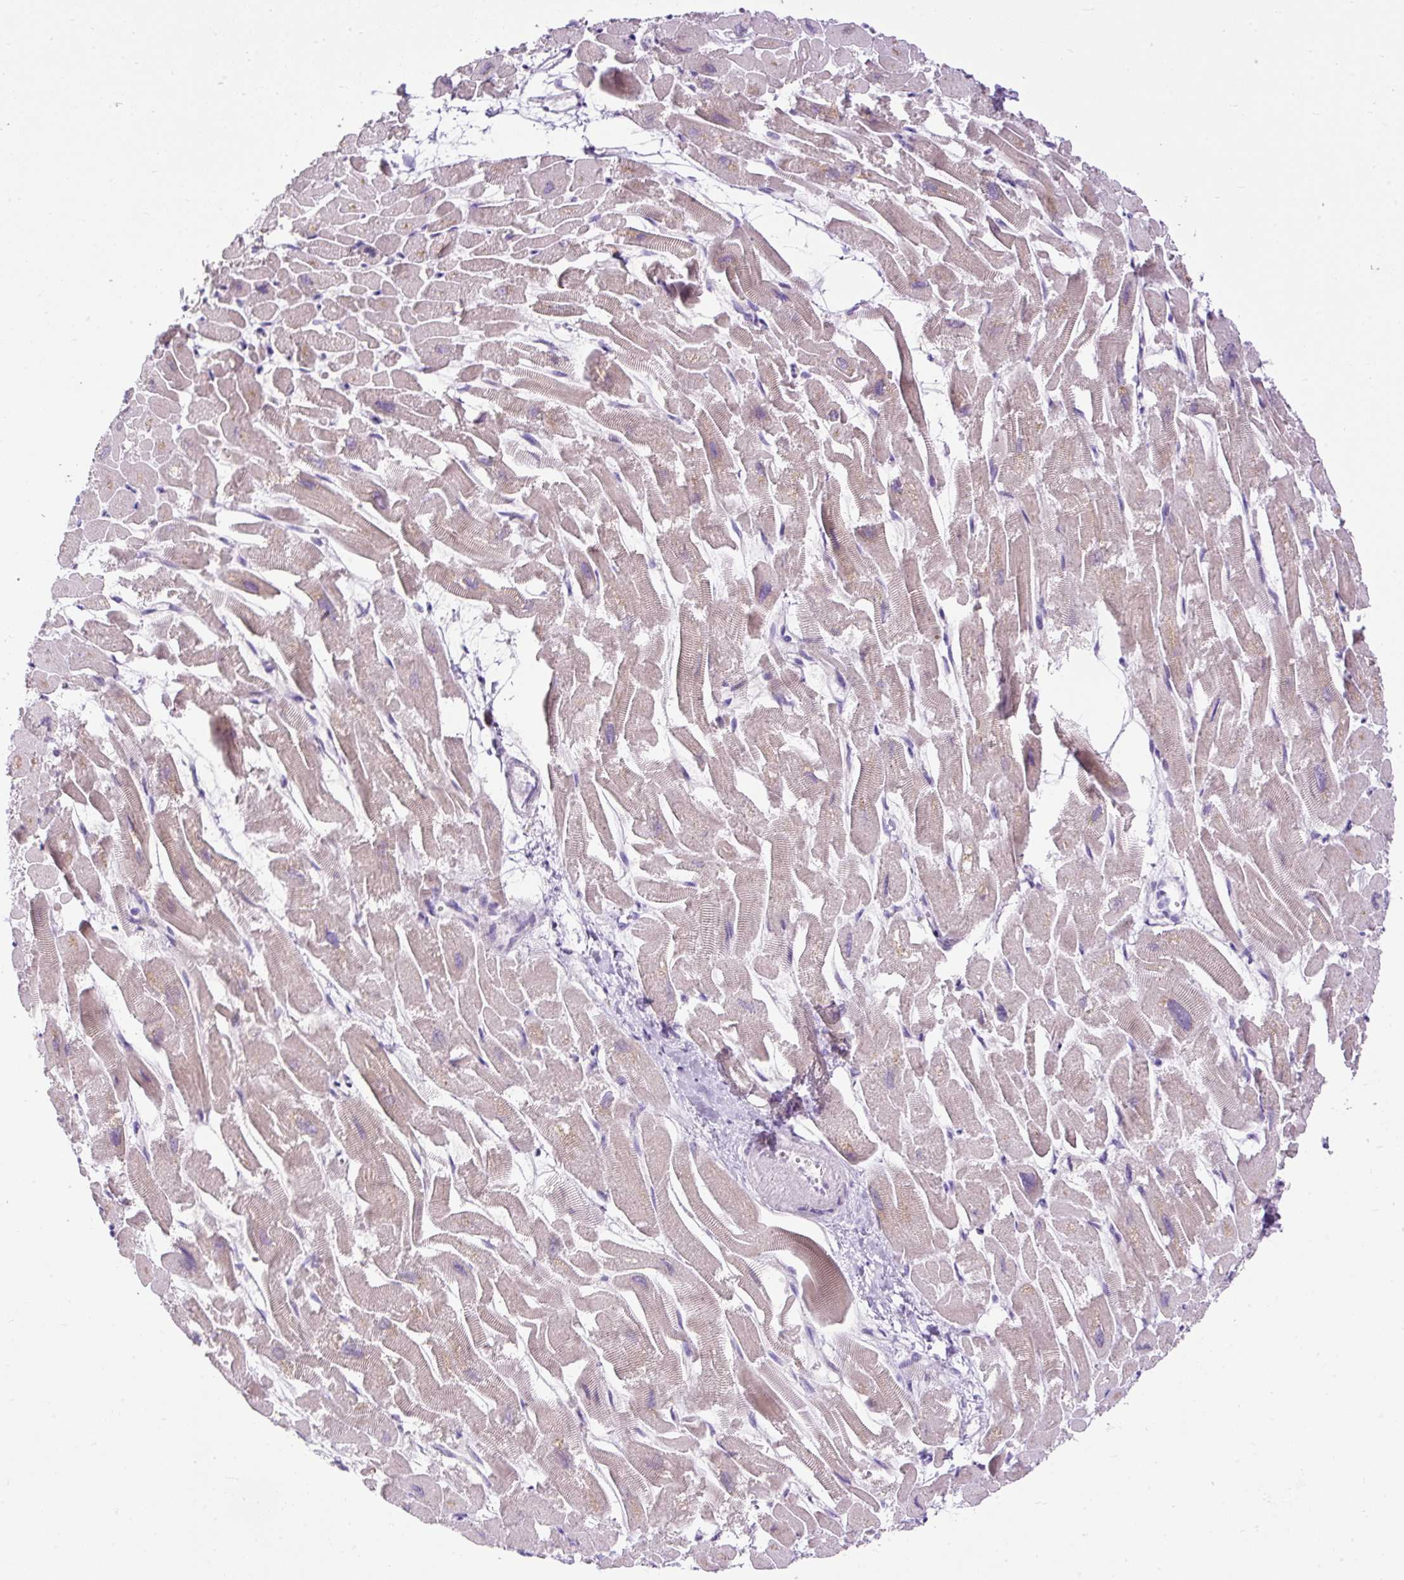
{"staining": {"intensity": "weak", "quantity": ">75%", "location": "cytoplasmic/membranous"}, "tissue": "heart muscle", "cell_type": "Cardiomyocytes", "image_type": "normal", "snomed": [{"axis": "morphology", "description": "Normal tissue, NOS"}, {"axis": "topography", "description": "Heart"}], "caption": "Brown immunohistochemical staining in benign human heart muscle displays weak cytoplasmic/membranous expression in about >75% of cardiomyocytes.", "gene": "FMC1", "patient": {"sex": "male", "age": 54}}